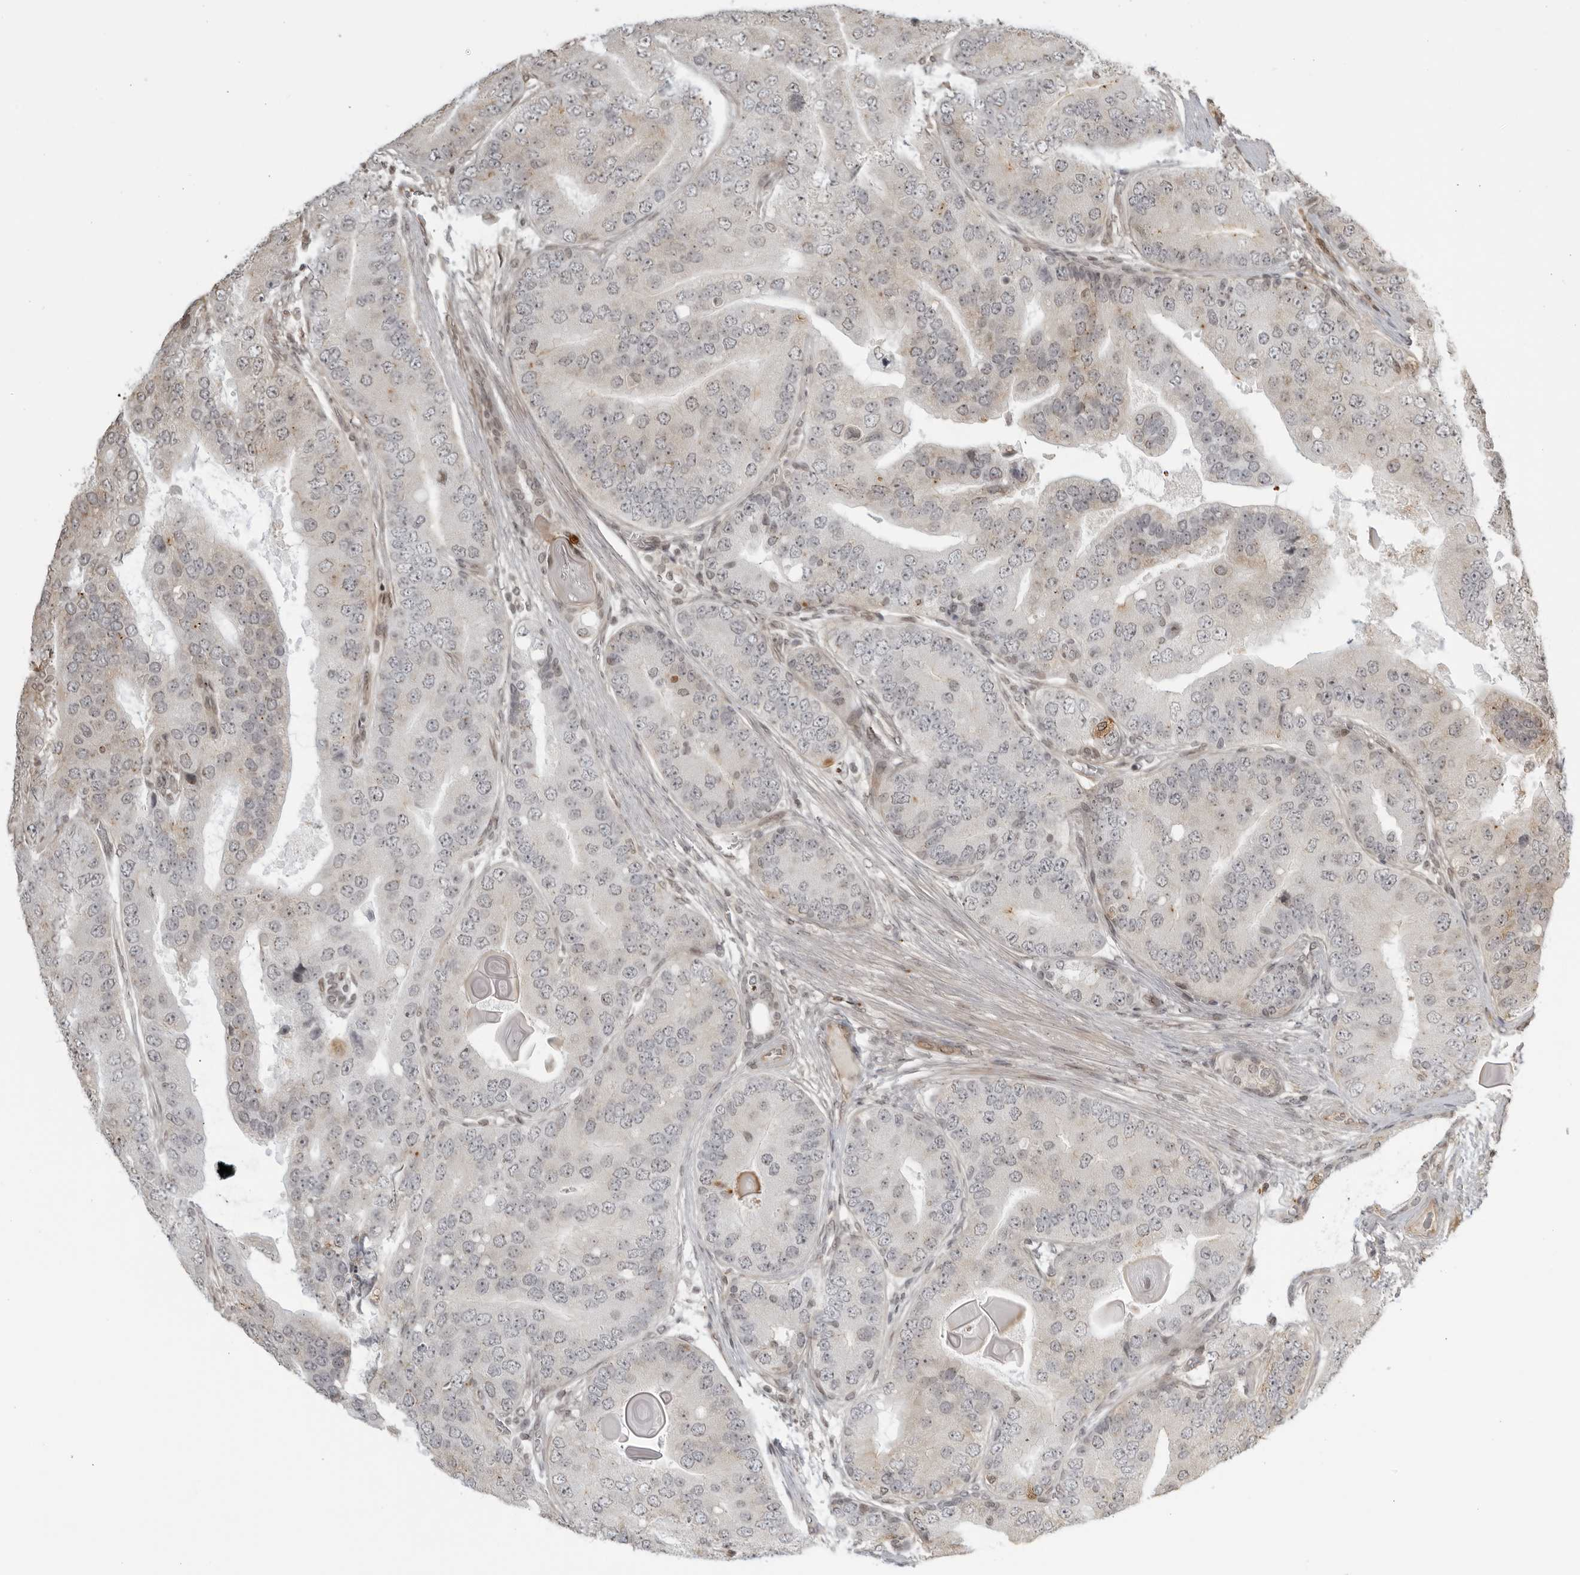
{"staining": {"intensity": "weak", "quantity": "<25%", "location": "nuclear"}, "tissue": "prostate cancer", "cell_type": "Tumor cells", "image_type": "cancer", "snomed": [{"axis": "morphology", "description": "Adenocarcinoma, High grade"}, {"axis": "topography", "description": "Prostate"}], "caption": "This photomicrograph is of prostate cancer (high-grade adenocarcinoma) stained with IHC to label a protein in brown with the nuclei are counter-stained blue. There is no expression in tumor cells.", "gene": "TCF21", "patient": {"sex": "male", "age": 70}}